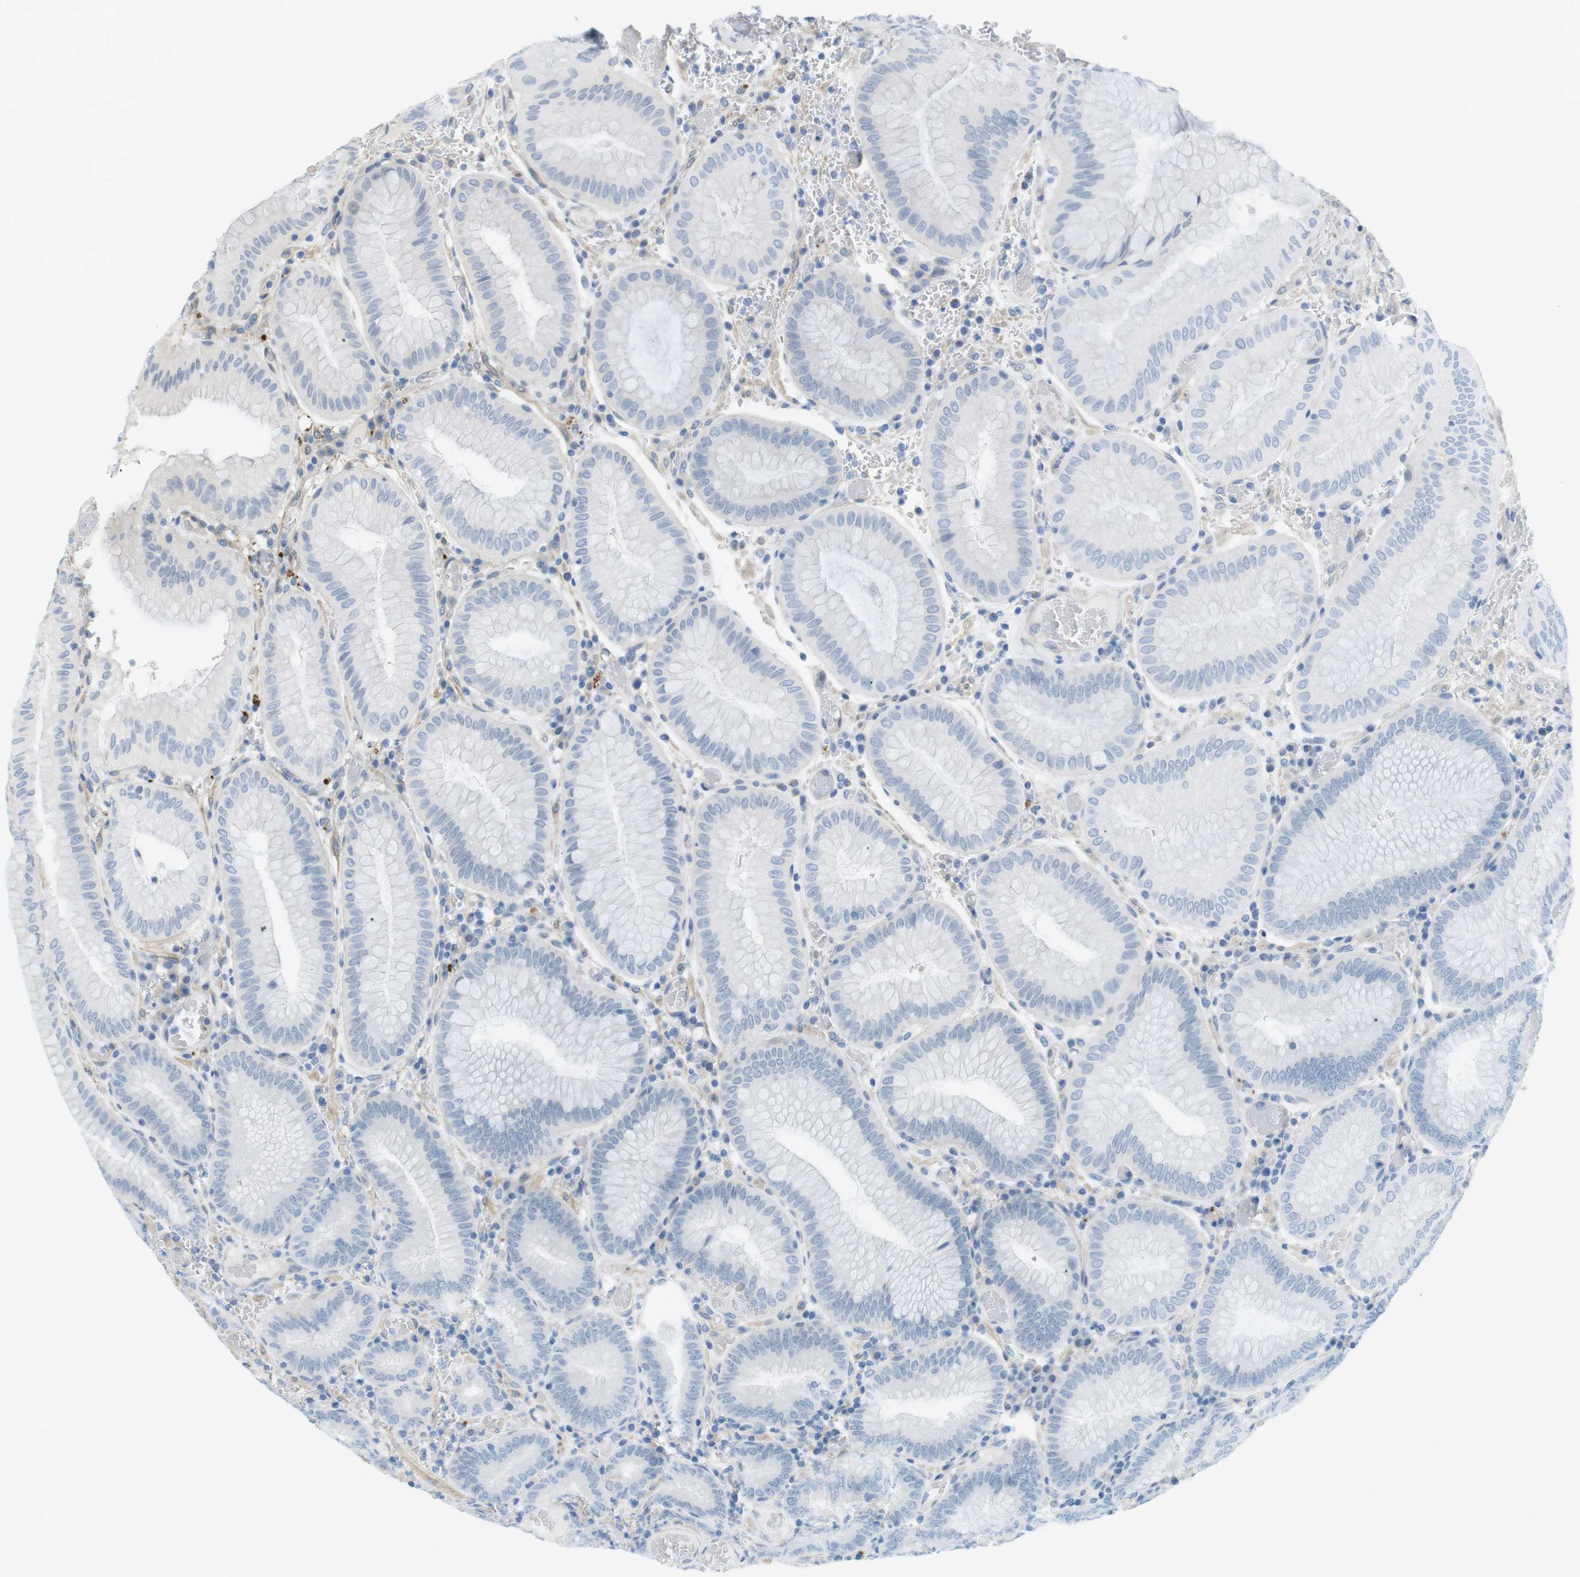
{"staining": {"intensity": "negative", "quantity": "none", "location": "none"}, "tissue": "stomach", "cell_type": "Glandular cells", "image_type": "normal", "snomed": [{"axis": "morphology", "description": "Normal tissue, NOS"}, {"axis": "morphology", "description": "Carcinoid, malignant, NOS"}, {"axis": "topography", "description": "Stomach, upper"}], "caption": "Immunohistochemistry of unremarkable stomach exhibits no expression in glandular cells.", "gene": "KANK2", "patient": {"sex": "male", "age": 39}}